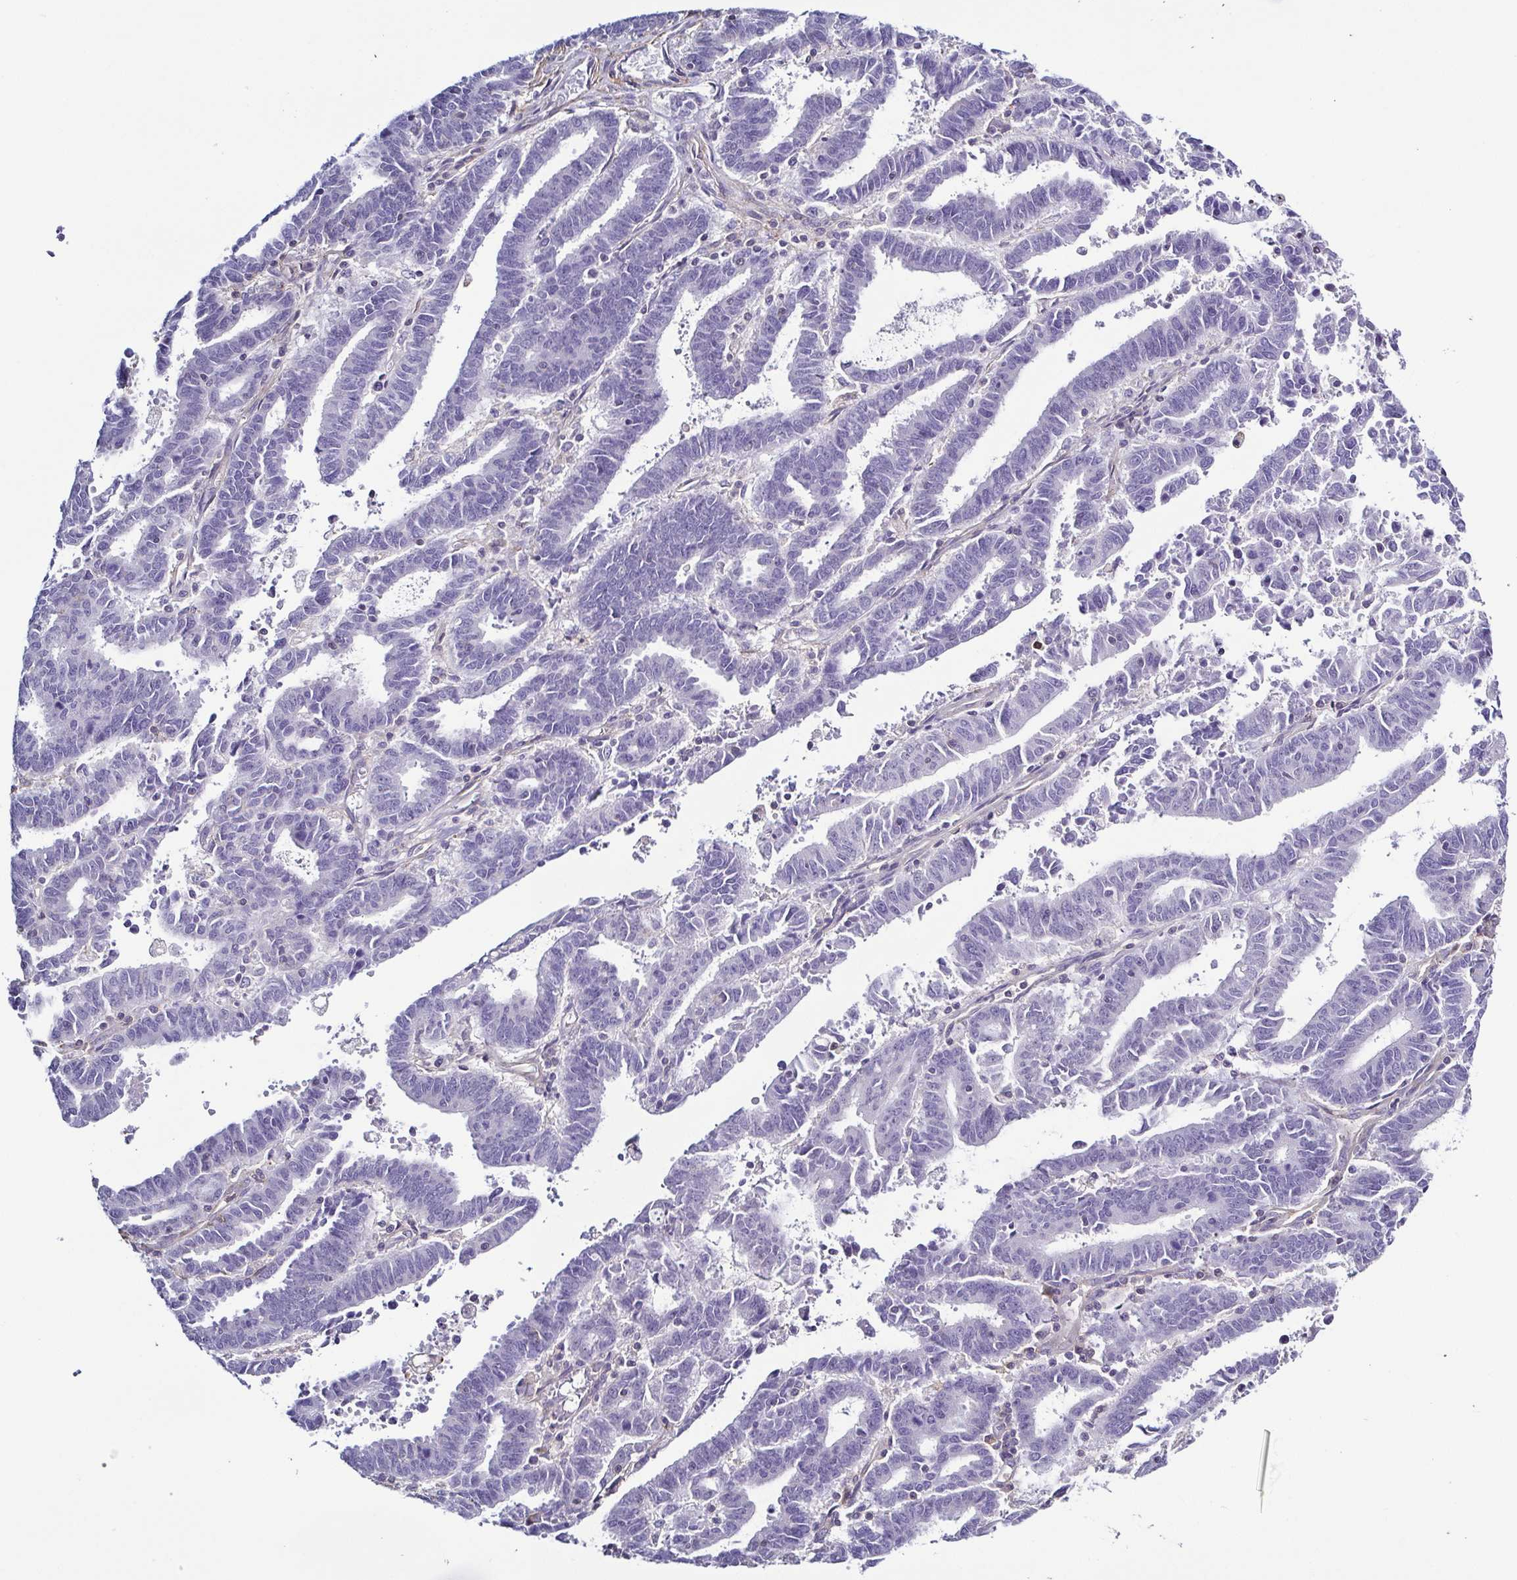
{"staining": {"intensity": "negative", "quantity": "none", "location": "none"}, "tissue": "endometrial cancer", "cell_type": "Tumor cells", "image_type": "cancer", "snomed": [{"axis": "morphology", "description": "Adenocarcinoma, NOS"}, {"axis": "topography", "description": "Uterus"}], "caption": "The histopathology image shows no significant staining in tumor cells of endometrial adenocarcinoma.", "gene": "TNNT2", "patient": {"sex": "female", "age": 83}}